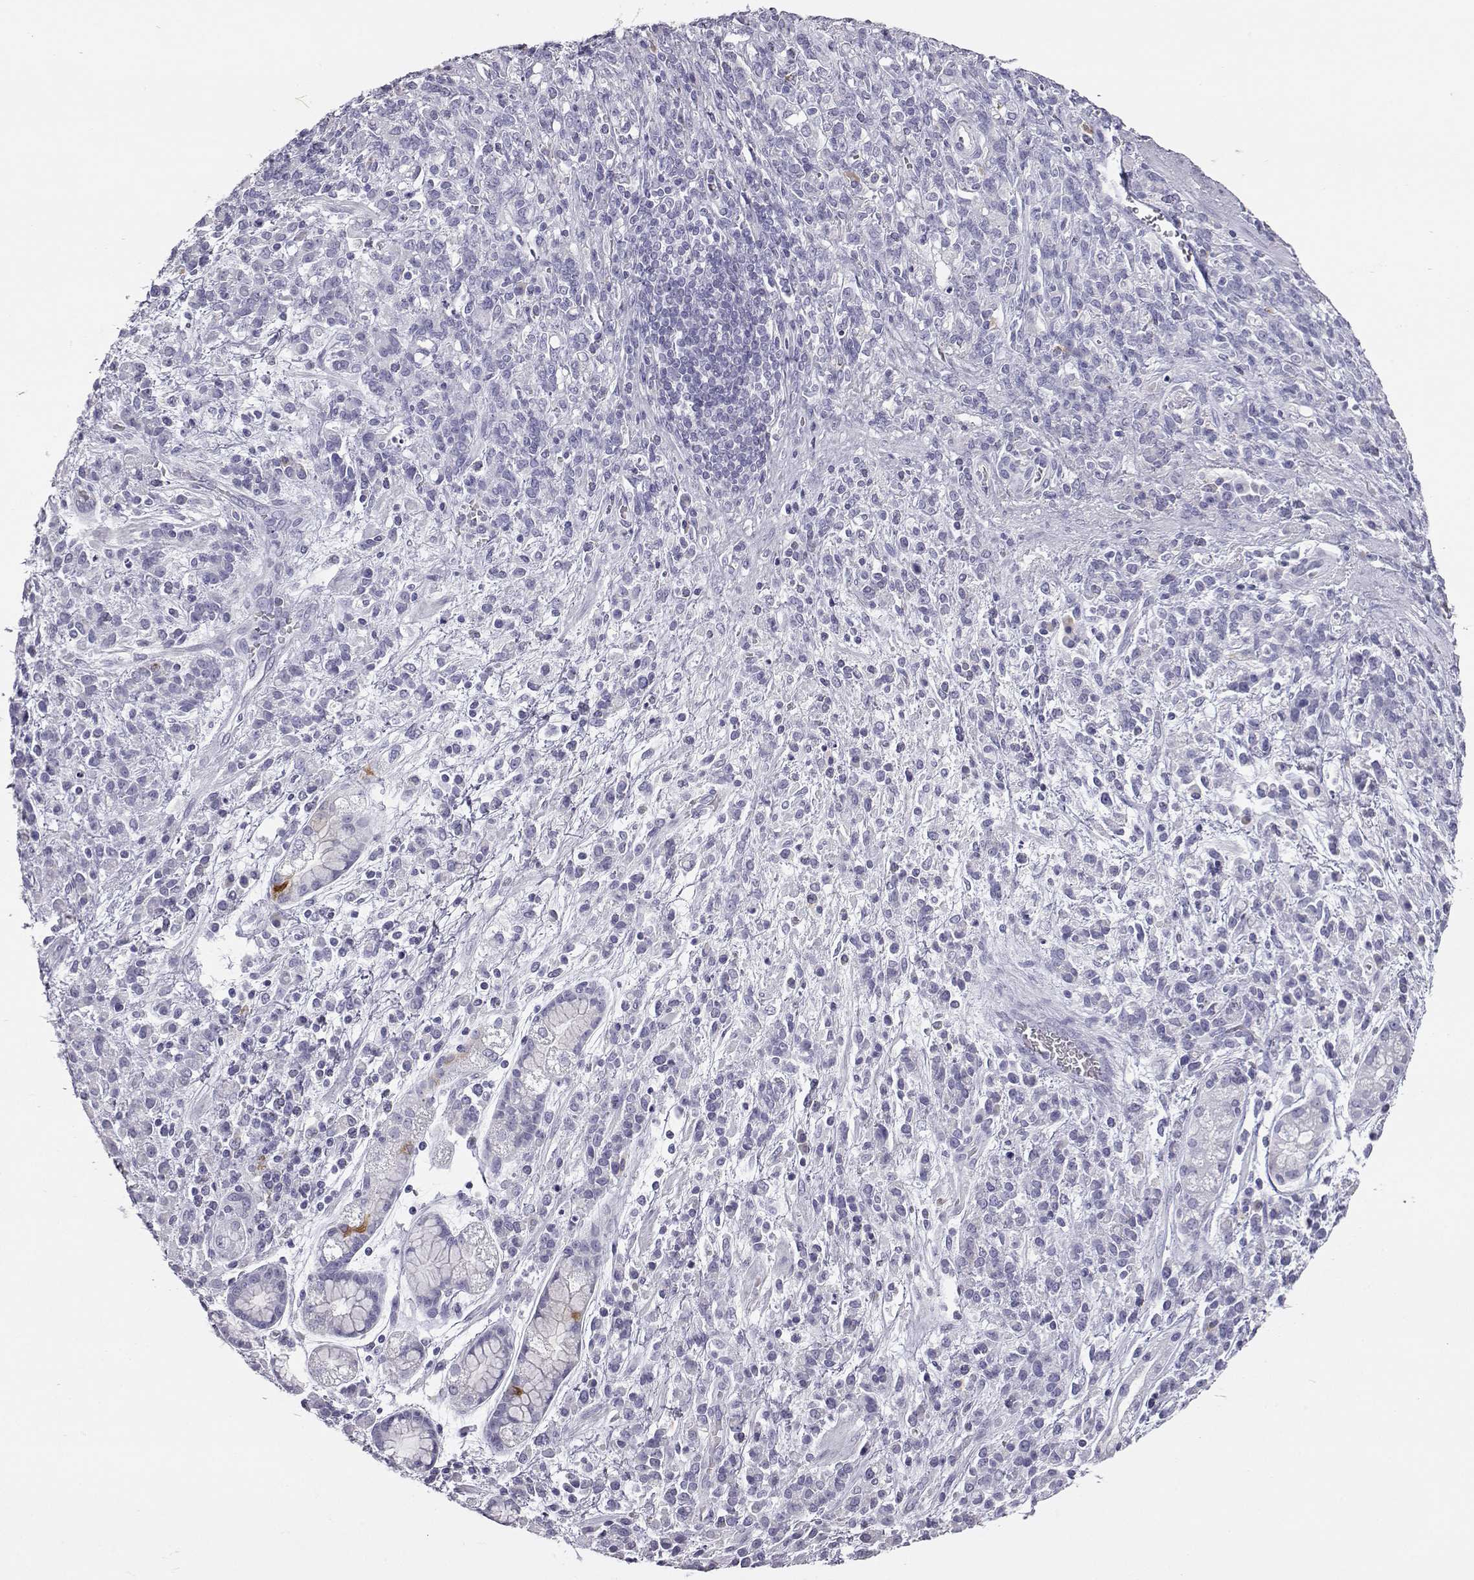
{"staining": {"intensity": "negative", "quantity": "none", "location": "none"}, "tissue": "stomach cancer", "cell_type": "Tumor cells", "image_type": "cancer", "snomed": [{"axis": "morphology", "description": "Adenocarcinoma, NOS"}, {"axis": "topography", "description": "Stomach"}], "caption": "A high-resolution photomicrograph shows IHC staining of adenocarcinoma (stomach), which shows no significant staining in tumor cells.", "gene": "ITLN2", "patient": {"sex": "female", "age": 57}}